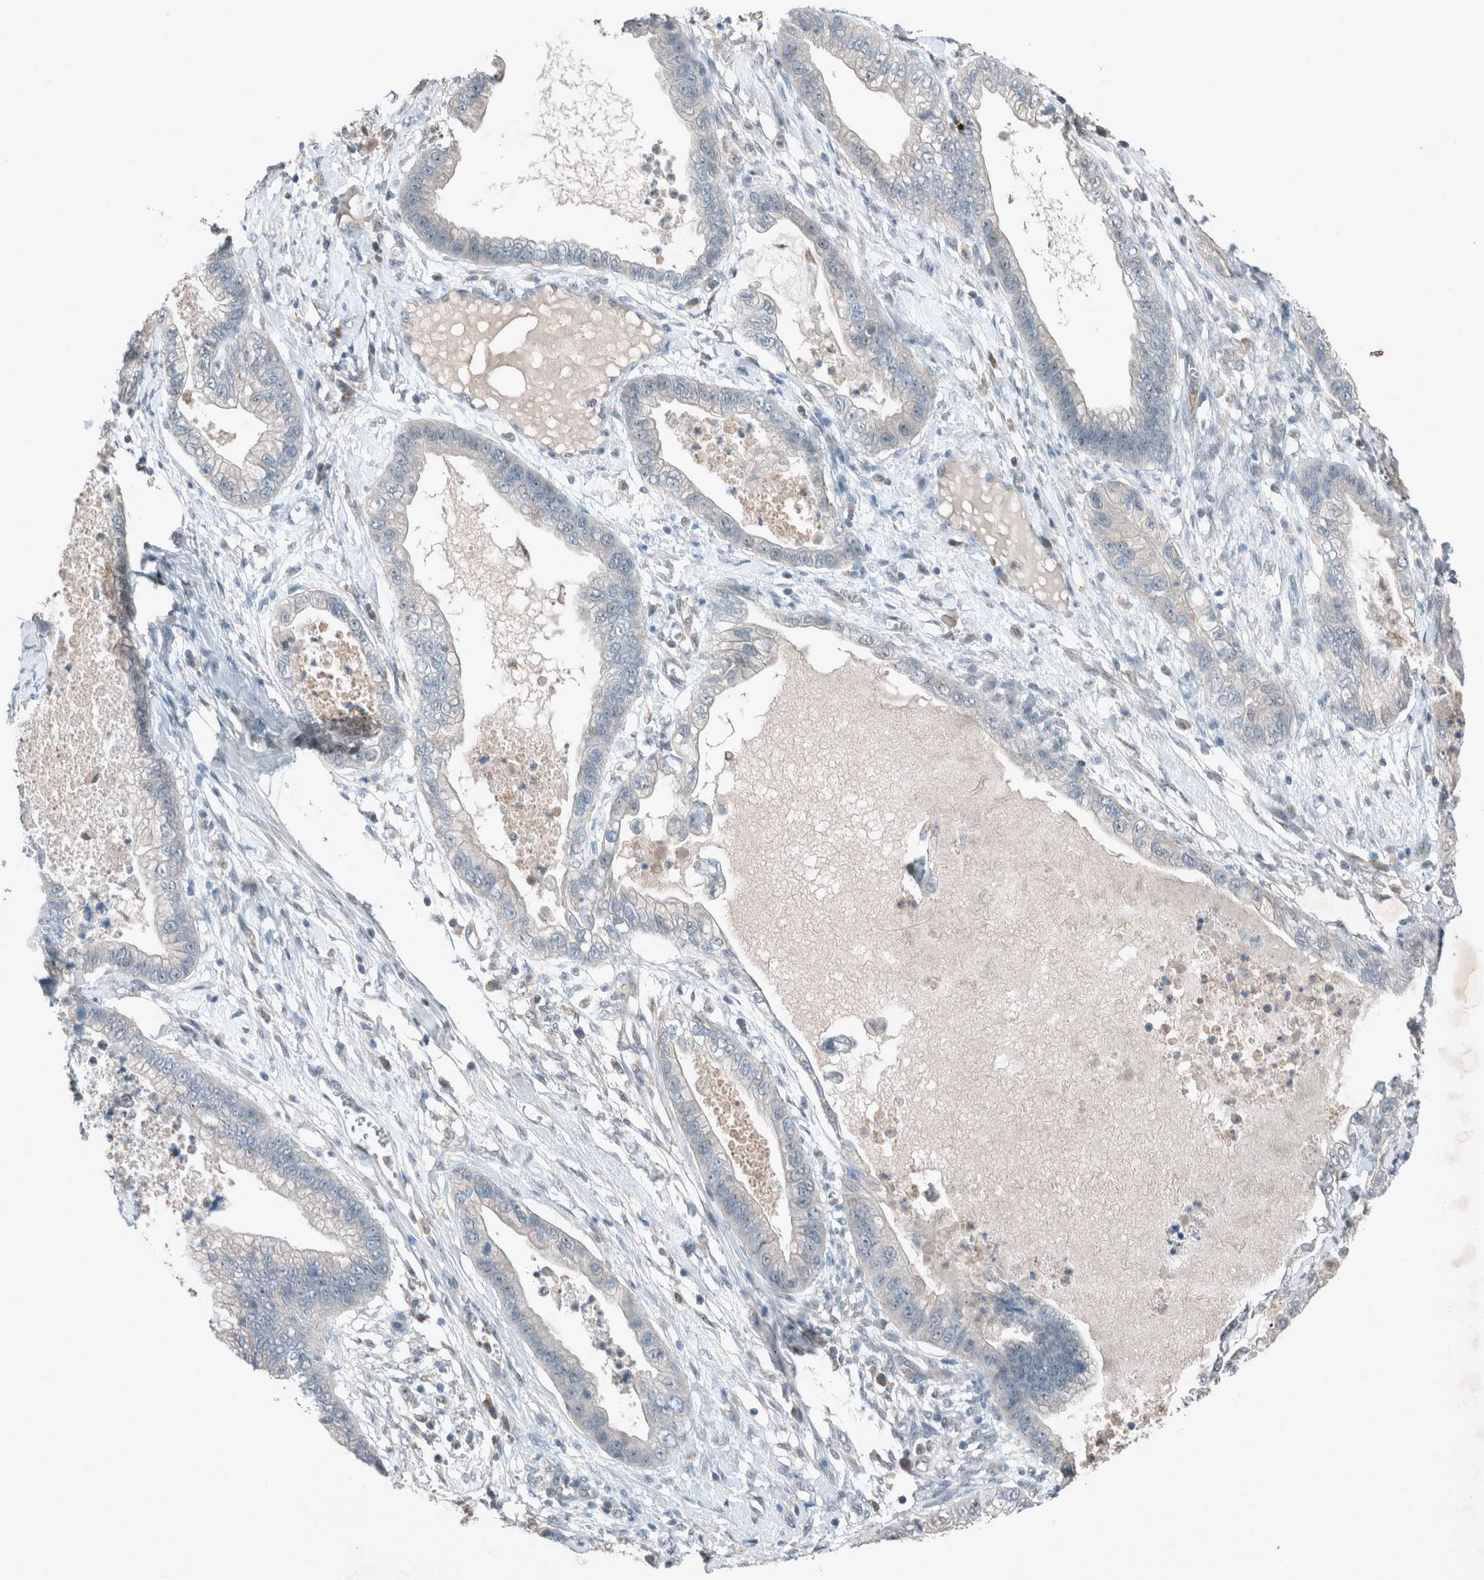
{"staining": {"intensity": "negative", "quantity": "none", "location": "none"}, "tissue": "cervical cancer", "cell_type": "Tumor cells", "image_type": "cancer", "snomed": [{"axis": "morphology", "description": "Adenocarcinoma, NOS"}, {"axis": "topography", "description": "Cervix"}], "caption": "Tumor cells are negative for brown protein staining in cervical cancer (adenocarcinoma).", "gene": "RALGDS", "patient": {"sex": "female", "age": 44}}